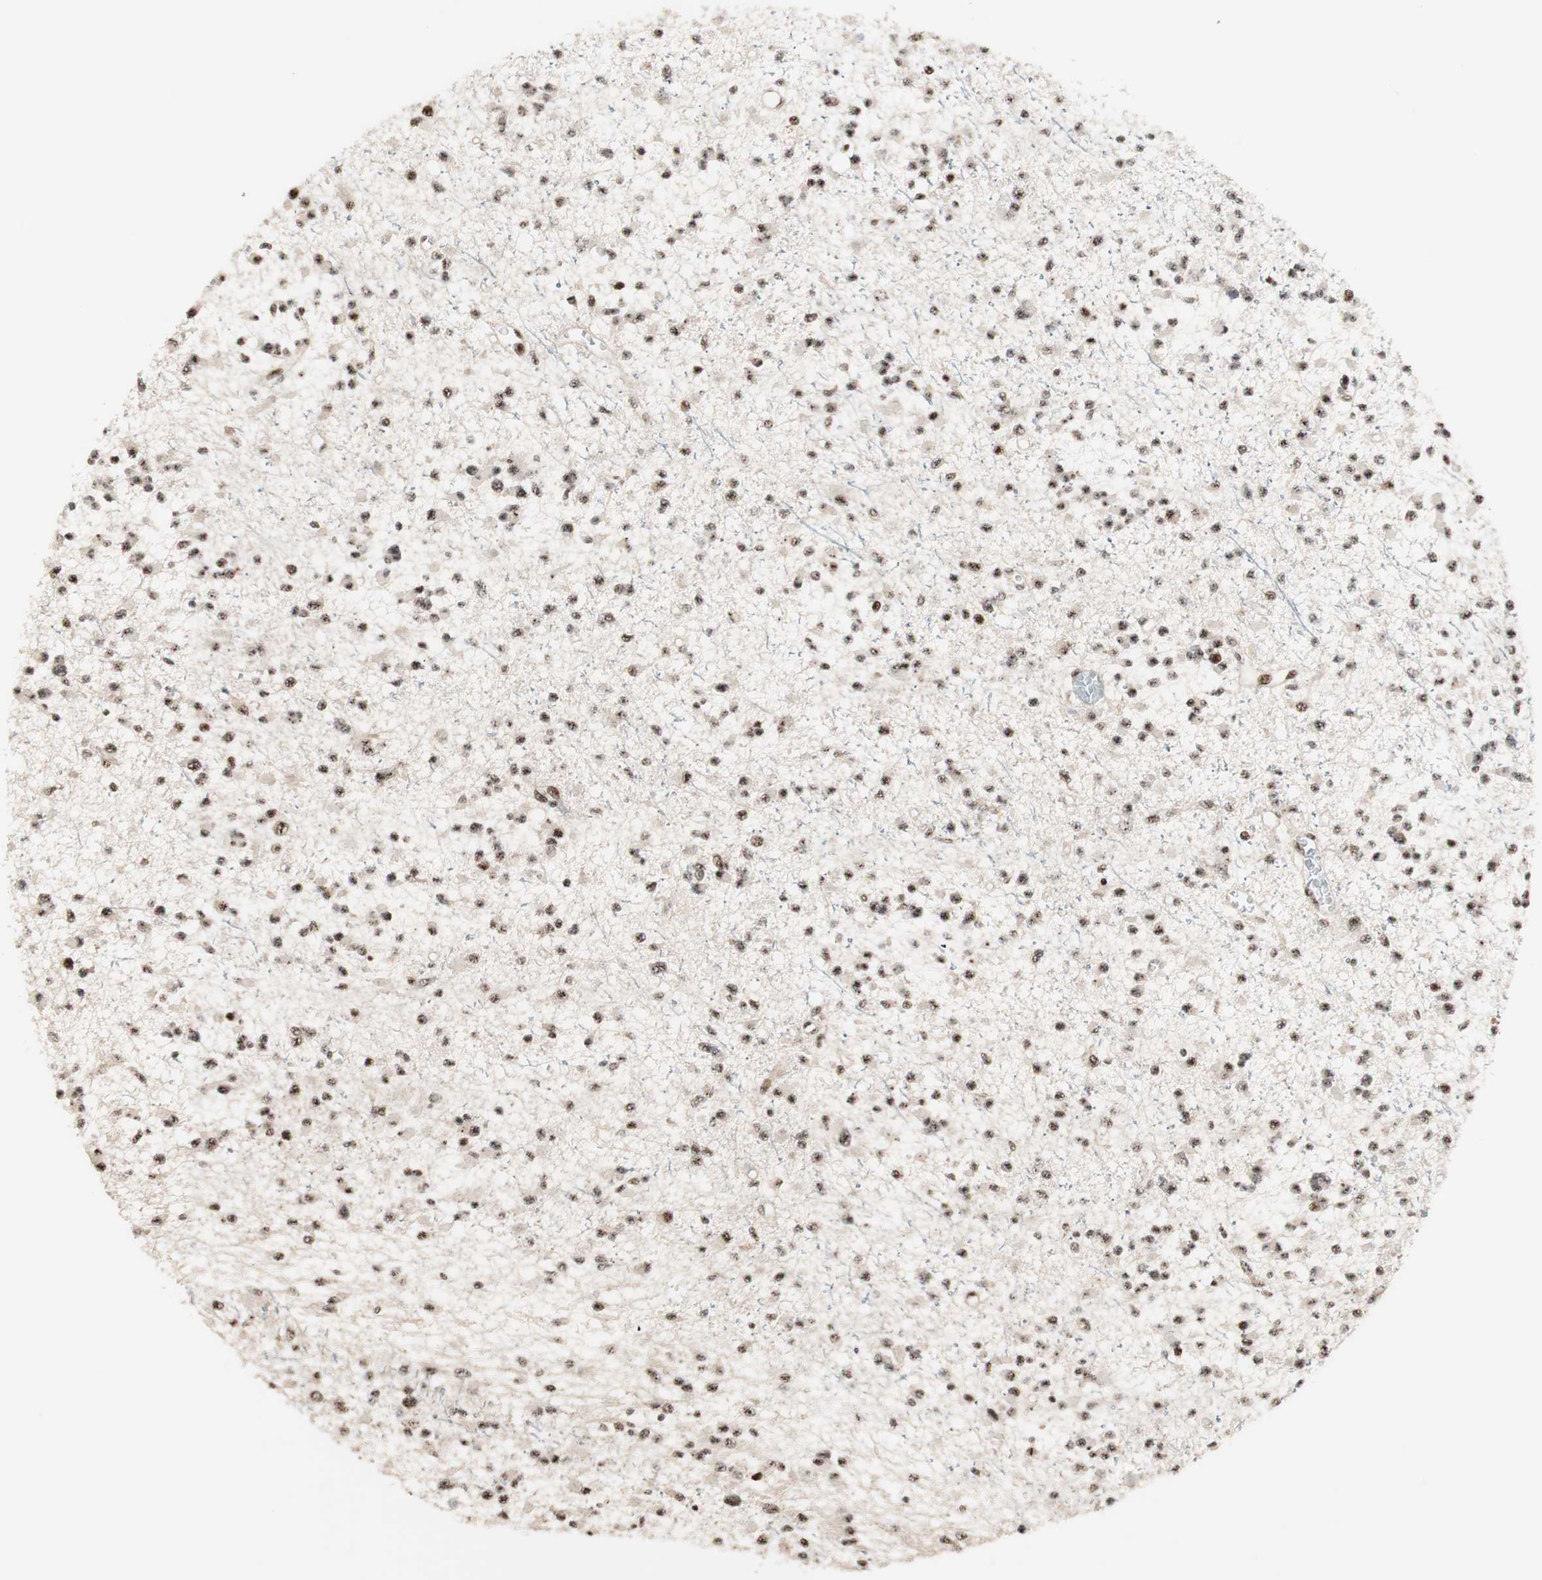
{"staining": {"intensity": "moderate", "quantity": ">75%", "location": "nuclear"}, "tissue": "glioma", "cell_type": "Tumor cells", "image_type": "cancer", "snomed": [{"axis": "morphology", "description": "Glioma, malignant, Low grade"}, {"axis": "topography", "description": "Brain"}], "caption": "Human glioma stained with a brown dye exhibits moderate nuclear positive positivity in approximately >75% of tumor cells.", "gene": "NR5A2", "patient": {"sex": "female", "age": 22}}